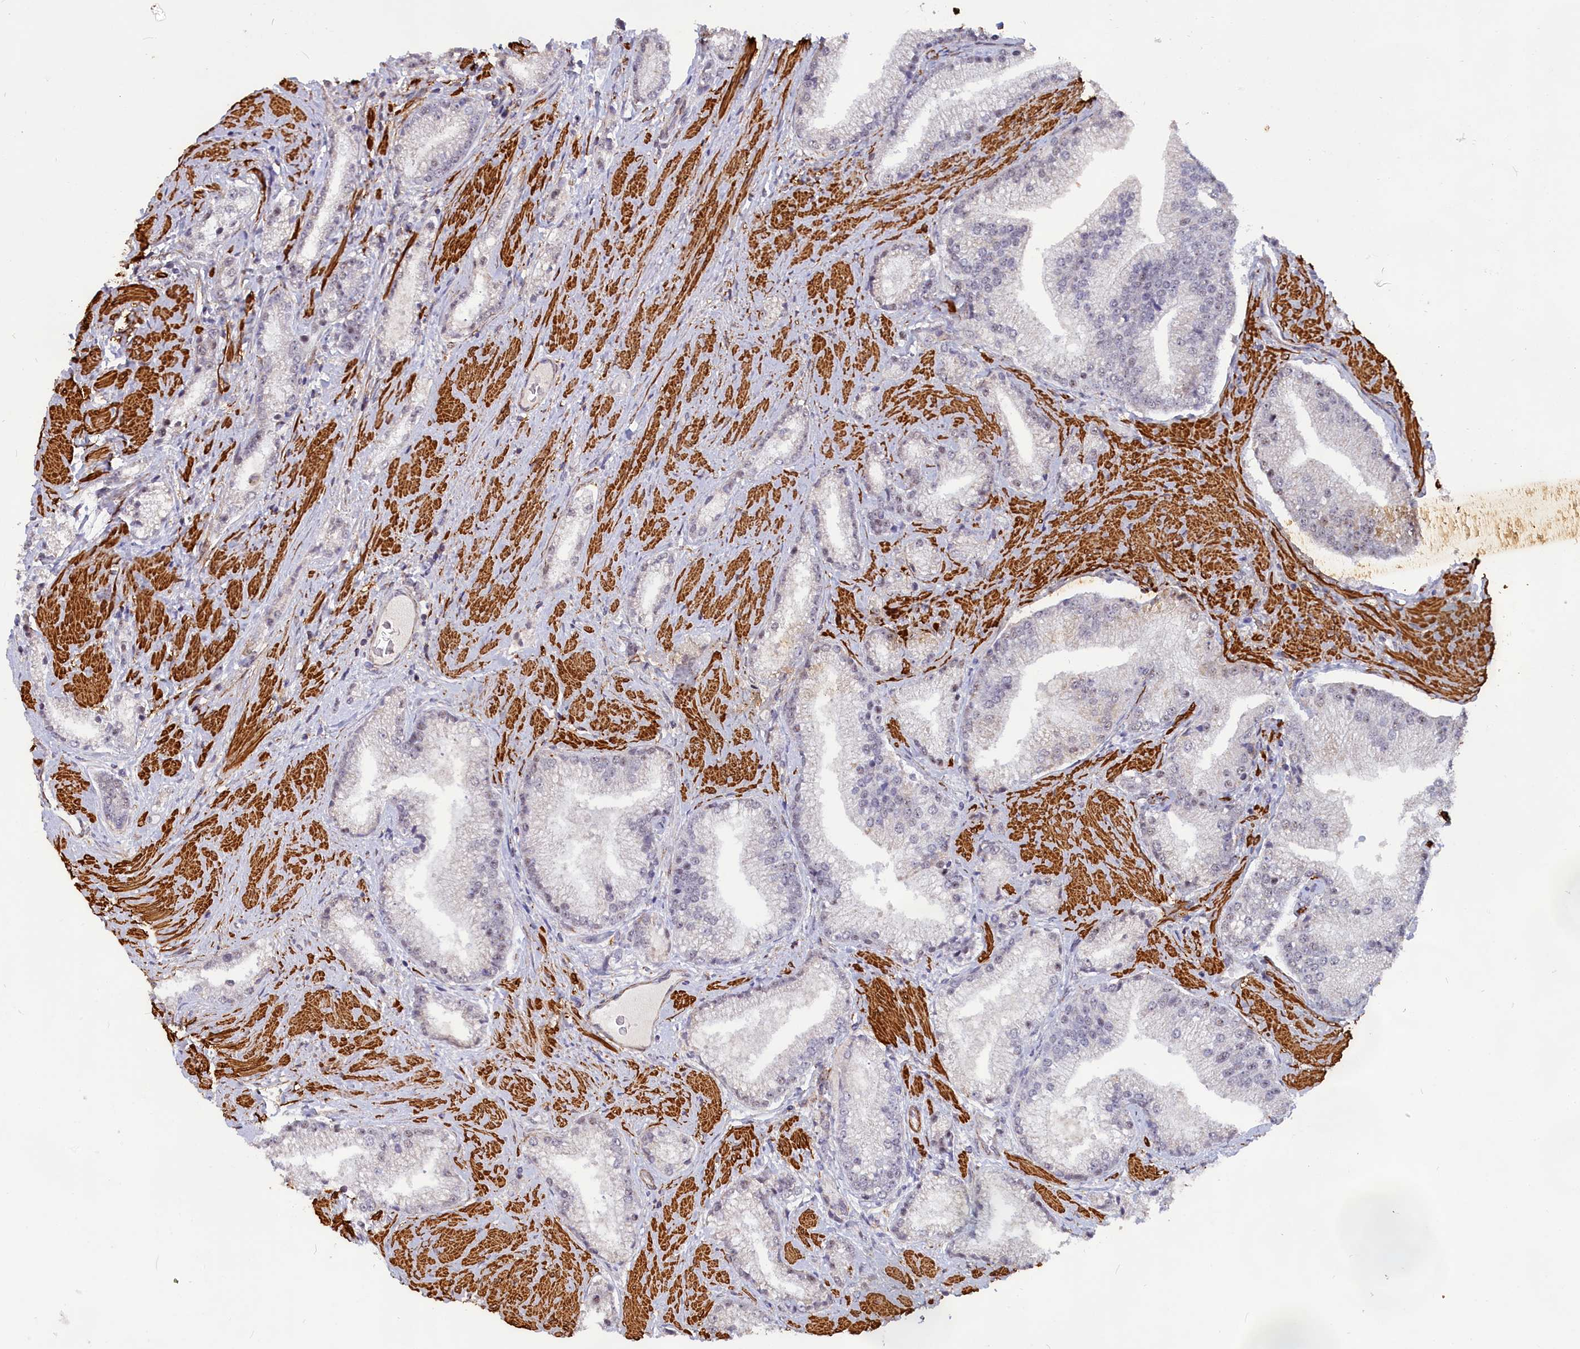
{"staining": {"intensity": "negative", "quantity": "none", "location": "none"}, "tissue": "prostate cancer", "cell_type": "Tumor cells", "image_type": "cancer", "snomed": [{"axis": "morphology", "description": "Adenocarcinoma, High grade"}, {"axis": "topography", "description": "Prostate"}], "caption": "IHC of adenocarcinoma (high-grade) (prostate) exhibits no staining in tumor cells.", "gene": "CCDC154", "patient": {"sex": "male", "age": 67}}